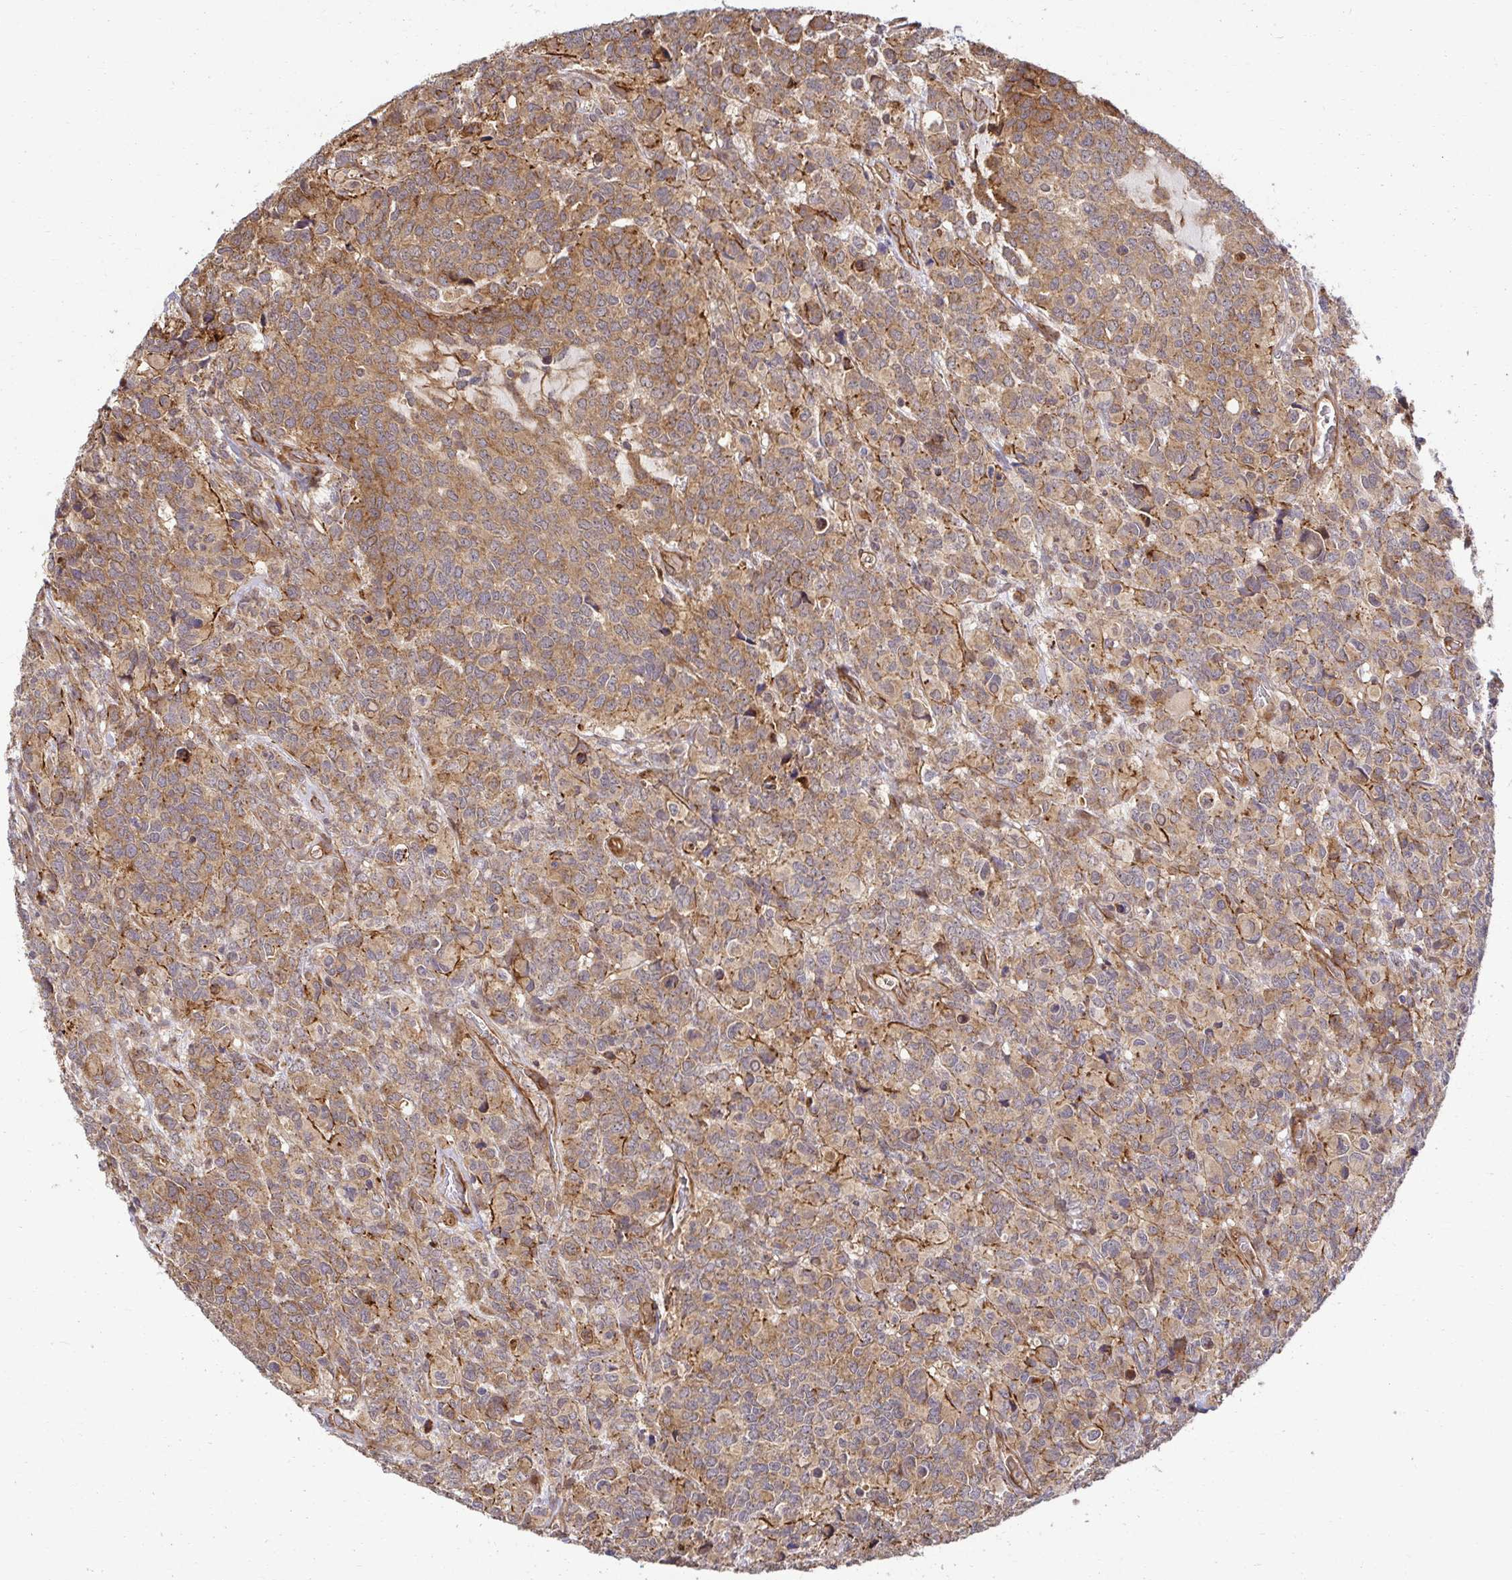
{"staining": {"intensity": "weak", "quantity": "25%-75%", "location": "cytoplasmic/membranous"}, "tissue": "glioma", "cell_type": "Tumor cells", "image_type": "cancer", "snomed": [{"axis": "morphology", "description": "Glioma, malignant, High grade"}, {"axis": "topography", "description": "Brain"}], "caption": "An immunohistochemistry photomicrograph of neoplastic tissue is shown. Protein staining in brown shows weak cytoplasmic/membranous positivity in glioma within tumor cells.", "gene": "PSMA4", "patient": {"sex": "male", "age": 39}}